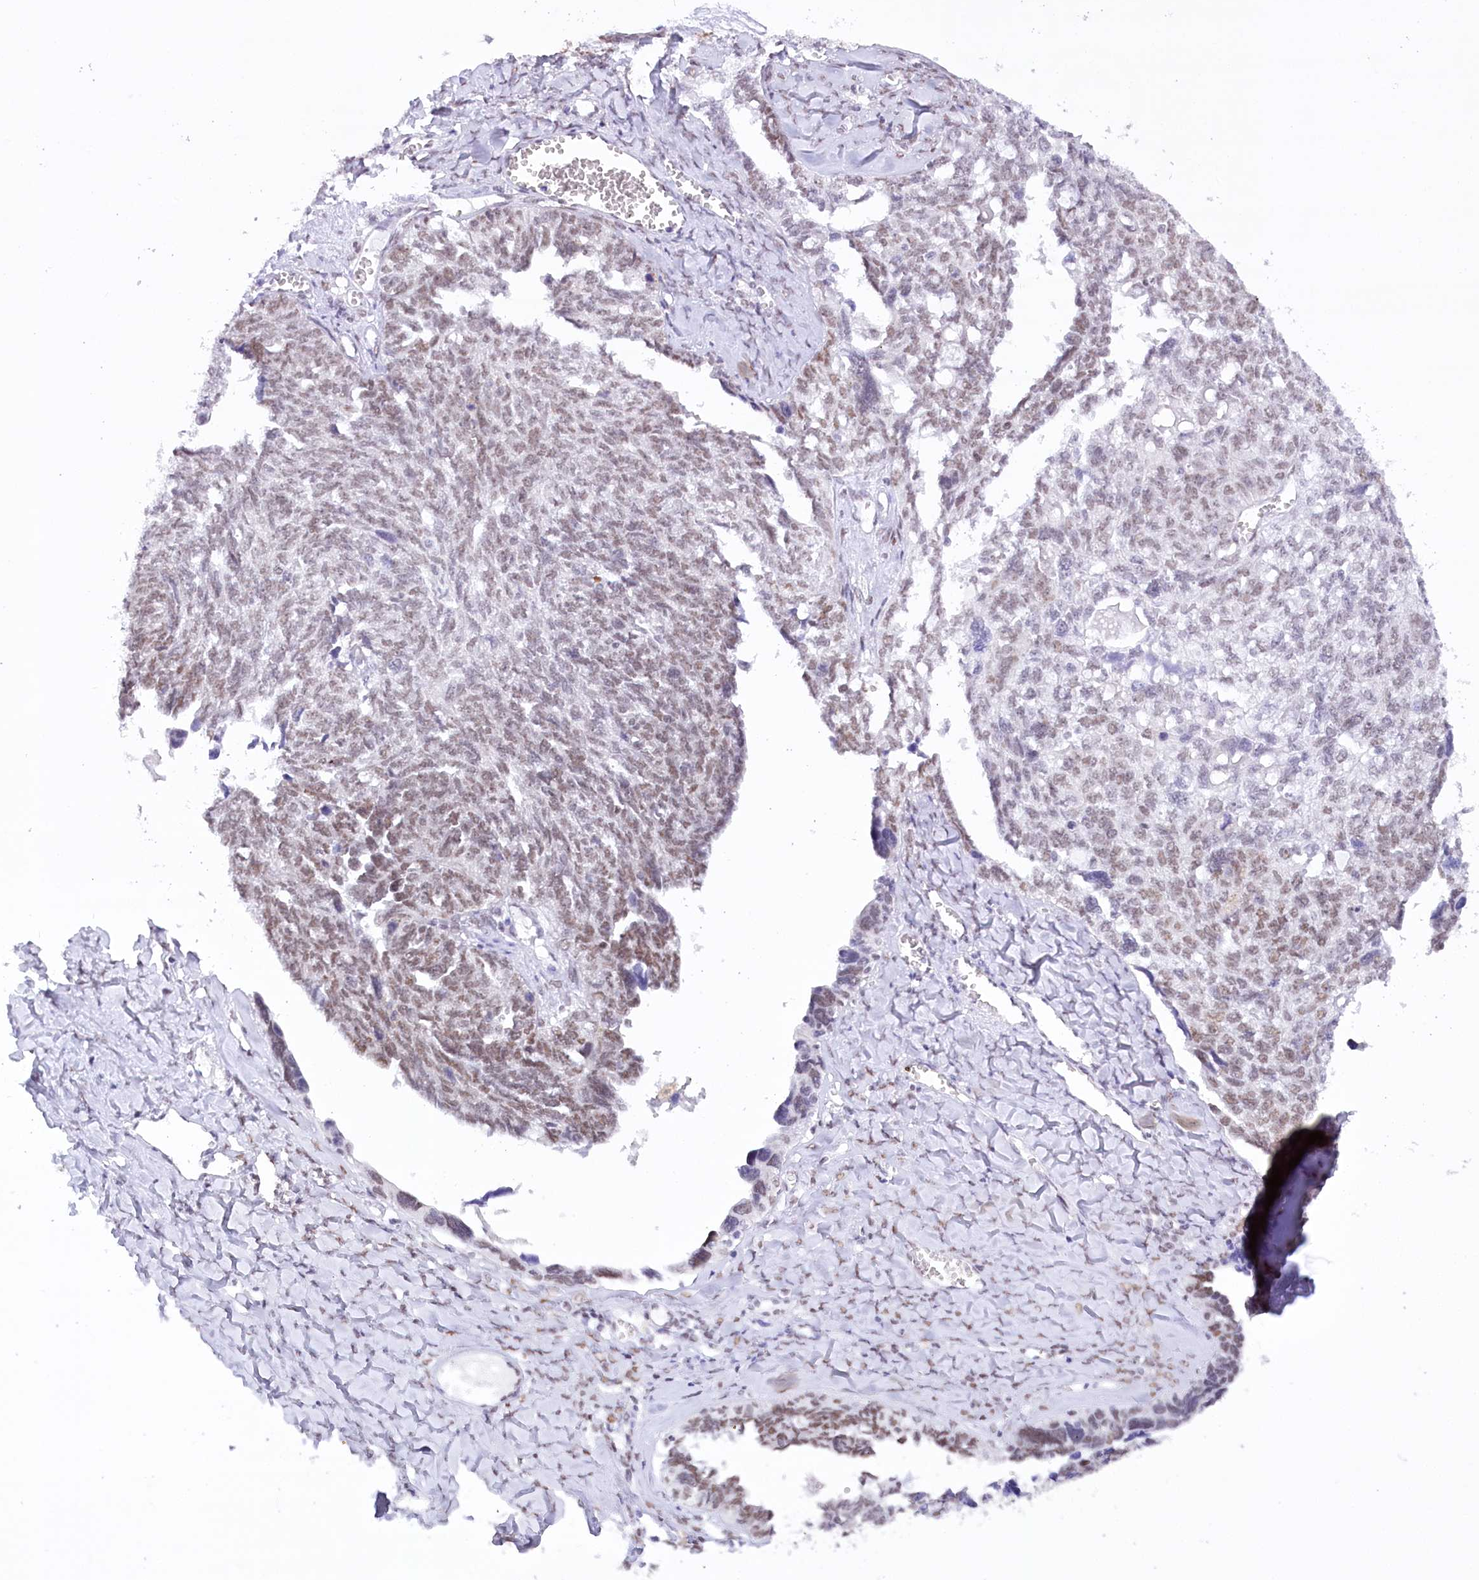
{"staining": {"intensity": "moderate", "quantity": "25%-75%", "location": "nuclear"}, "tissue": "ovarian cancer", "cell_type": "Tumor cells", "image_type": "cancer", "snomed": [{"axis": "morphology", "description": "Cystadenocarcinoma, serous, NOS"}, {"axis": "topography", "description": "Ovary"}], "caption": "Brown immunohistochemical staining in ovarian cancer exhibits moderate nuclear positivity in about 25%-75% of tumor cells. Nuclei are stained in blue.", "gene": "HNRNPA0", "patient": {"sex": "female", "age": 79}}